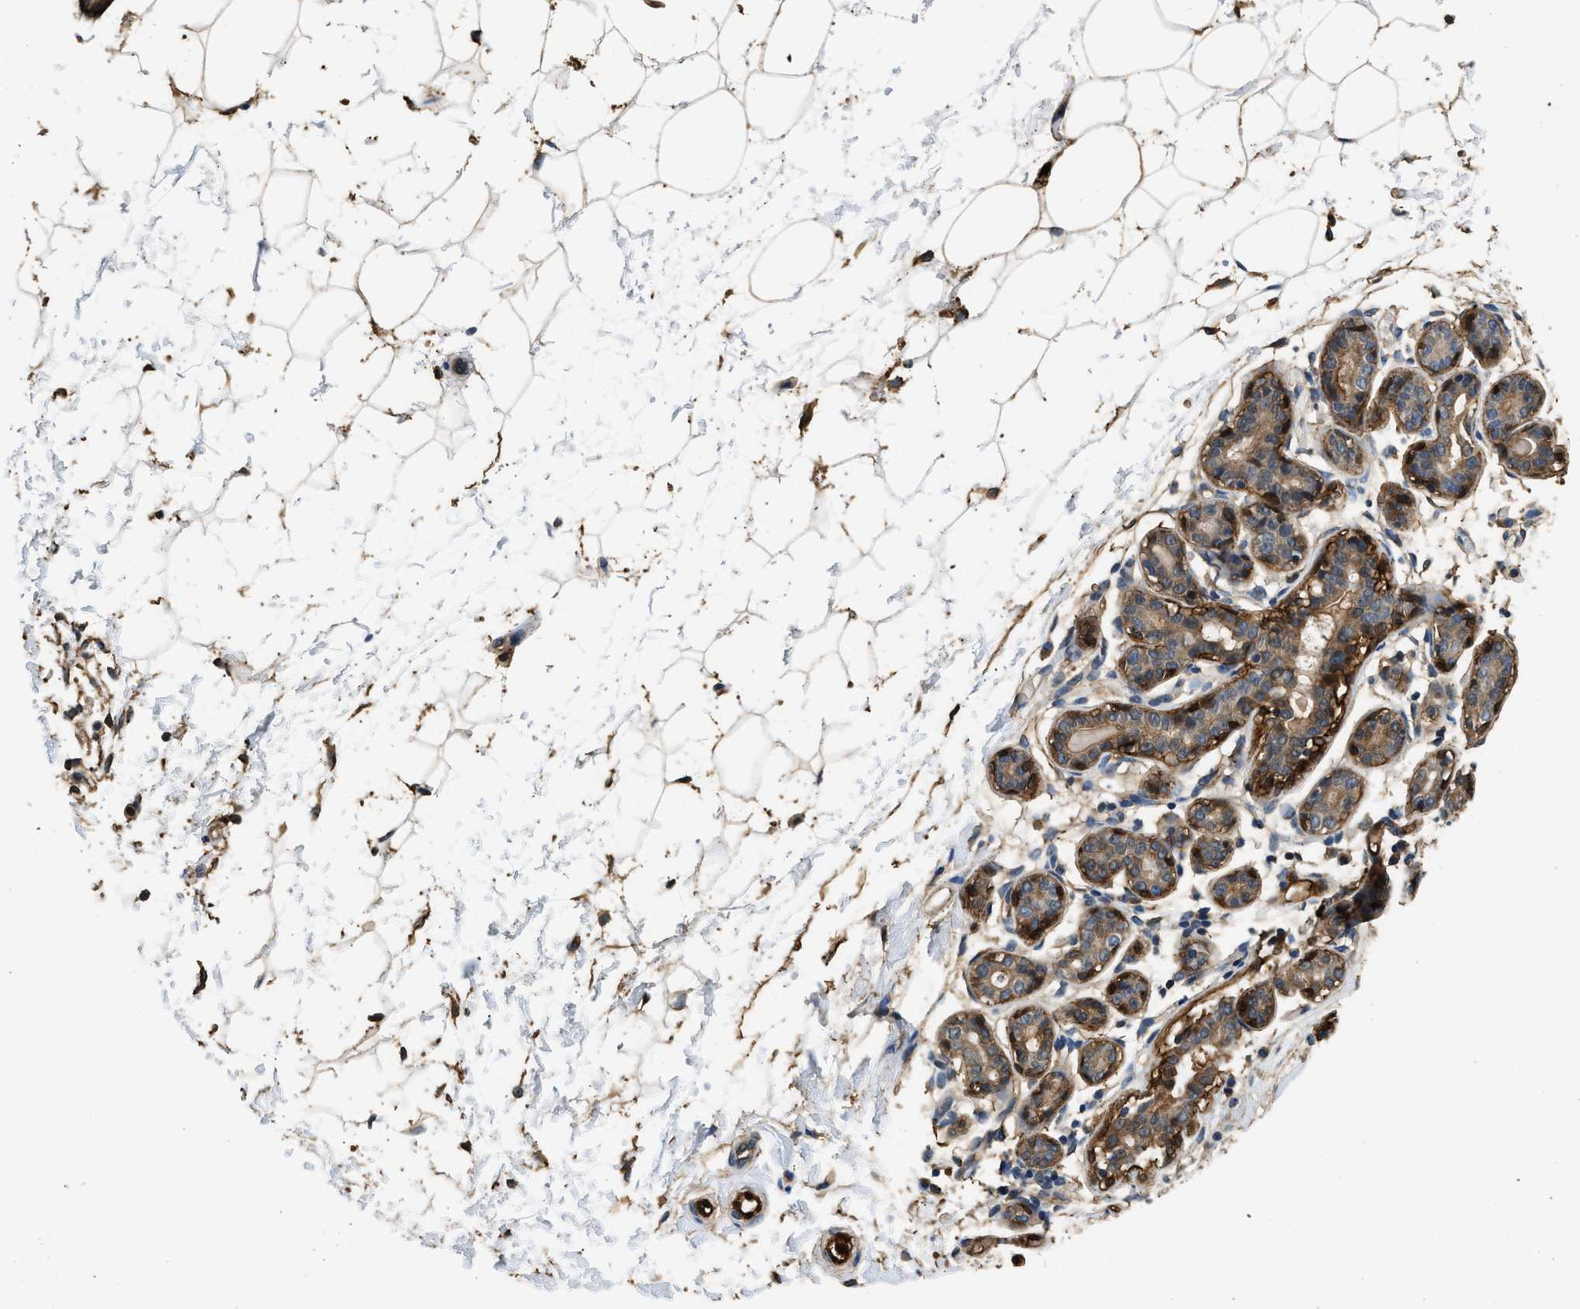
{"staining": {"intensity": "moderate", "quantity": ">75%", "location": "cytoplasmic/membranous"}, "tissue": "breast", "cell_type": "Adipocytes", "image_type": "normal", "snomed": [{"axis": "morphology", "description": "Normal tissue, NOS"}, {"axis": "topography", "description": "Breast"}], "caption": "IHC photomicrograph of benign breast: human breast stained using immunohistochemistry shows medium levels of moderate protein expression localized specifically in the cytoplasmic/membranous of adipocytes, appearing as a cytoplasmic/membranous brown color.", "gene": "ANXA3", "patient": {"sex": "female", "age": 22}}